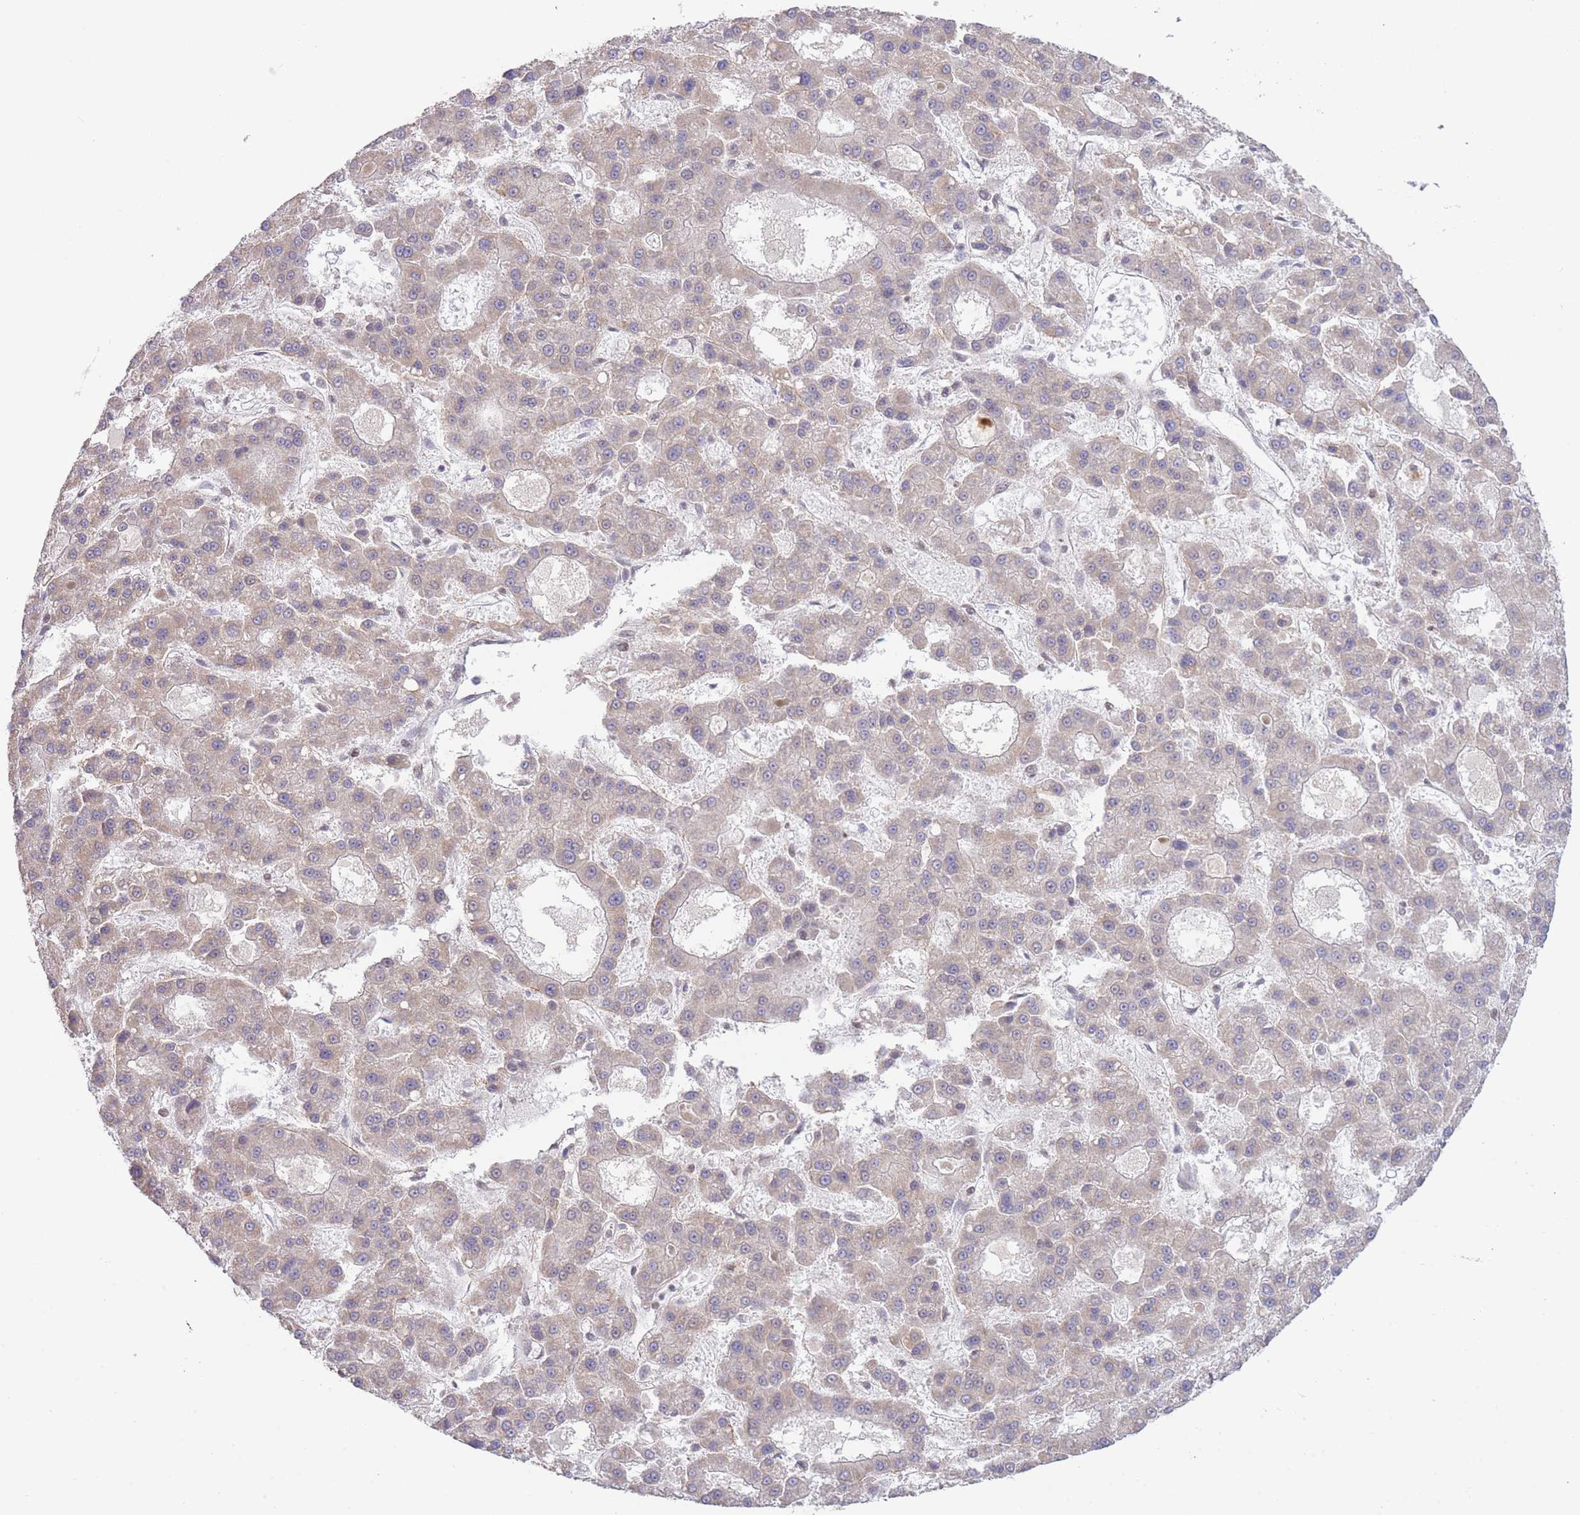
{"staining": {"intensity": "negative", "quantity": "none", "location": "none"}, "tissue": "liver cancer", "cell_type": "Tumor cells", "image_type": "cancer", "snomed": [{"axis": "morphology", "description": "Carcinoma, Hepatocellular, NOS"}, {"axis": "topography", "description": "Liver"}], "caption": "Micrograph shows no protein staining in tumor cells of hepatocellular carcinoma (liver) tissue. (Immunohistochemistry (ihc), brightfield microscopy, high magnification).", "gene": "CARD8", "patient": {"sex": "male", "age": 70}}